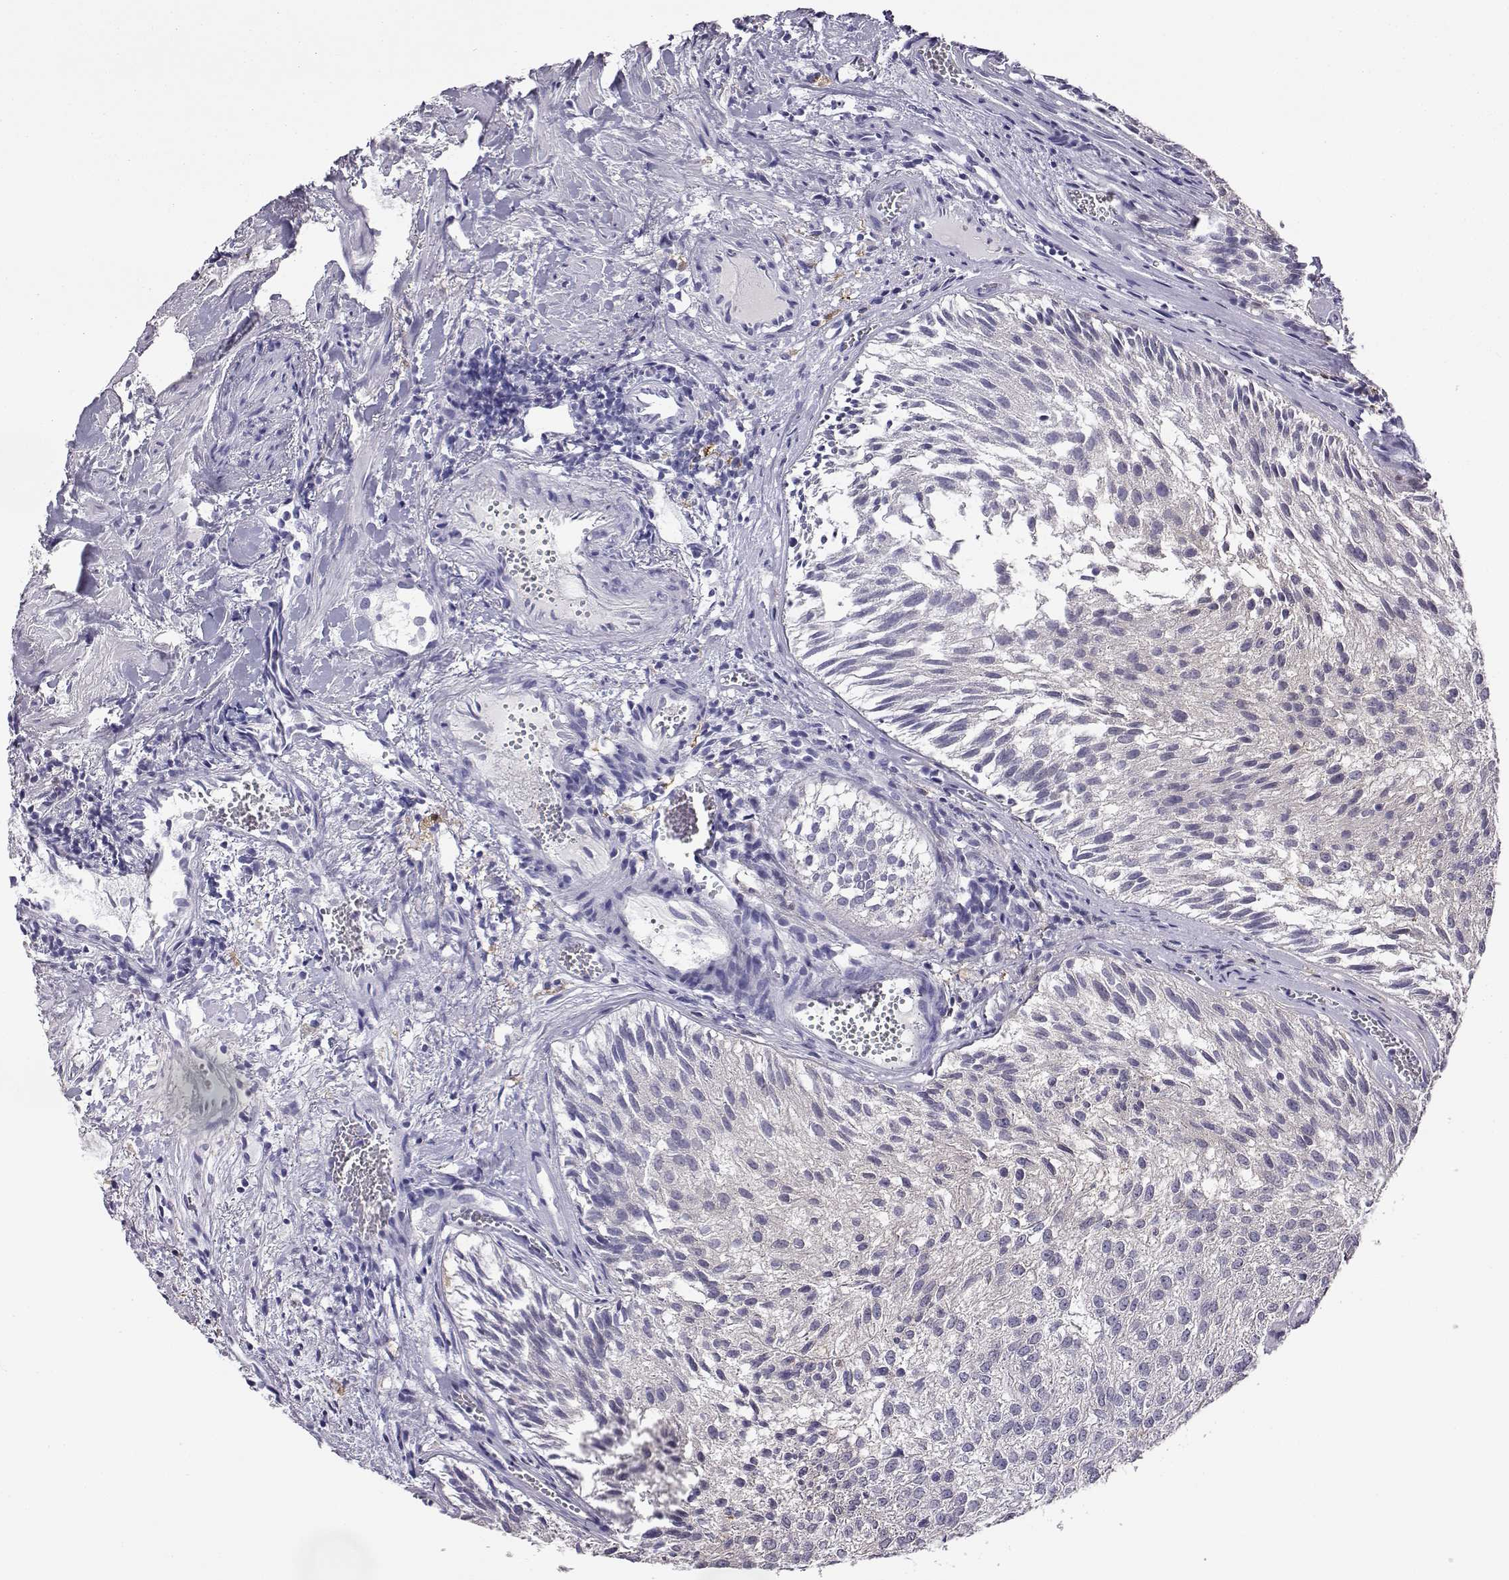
{"staining": {"intensity": "negative", "quantity": "none", "location": "none"}, "tissue": "urothelial cancer", "cell_type": "Tumor cells", "image_type": "cancer", "snomed": [{"axis": "morphology", "description": "Urothelial carcinoma, Low grade"}, {"axis": "topography", "description": "Urinary bladder"}], "caption": "Low-grade urothelial carcinoma was stained to show a protein in brown. There is no significant positivity in tumor cells.", "gene": "AKR1B1", "patient": {"sex": "female", "age": 87}}